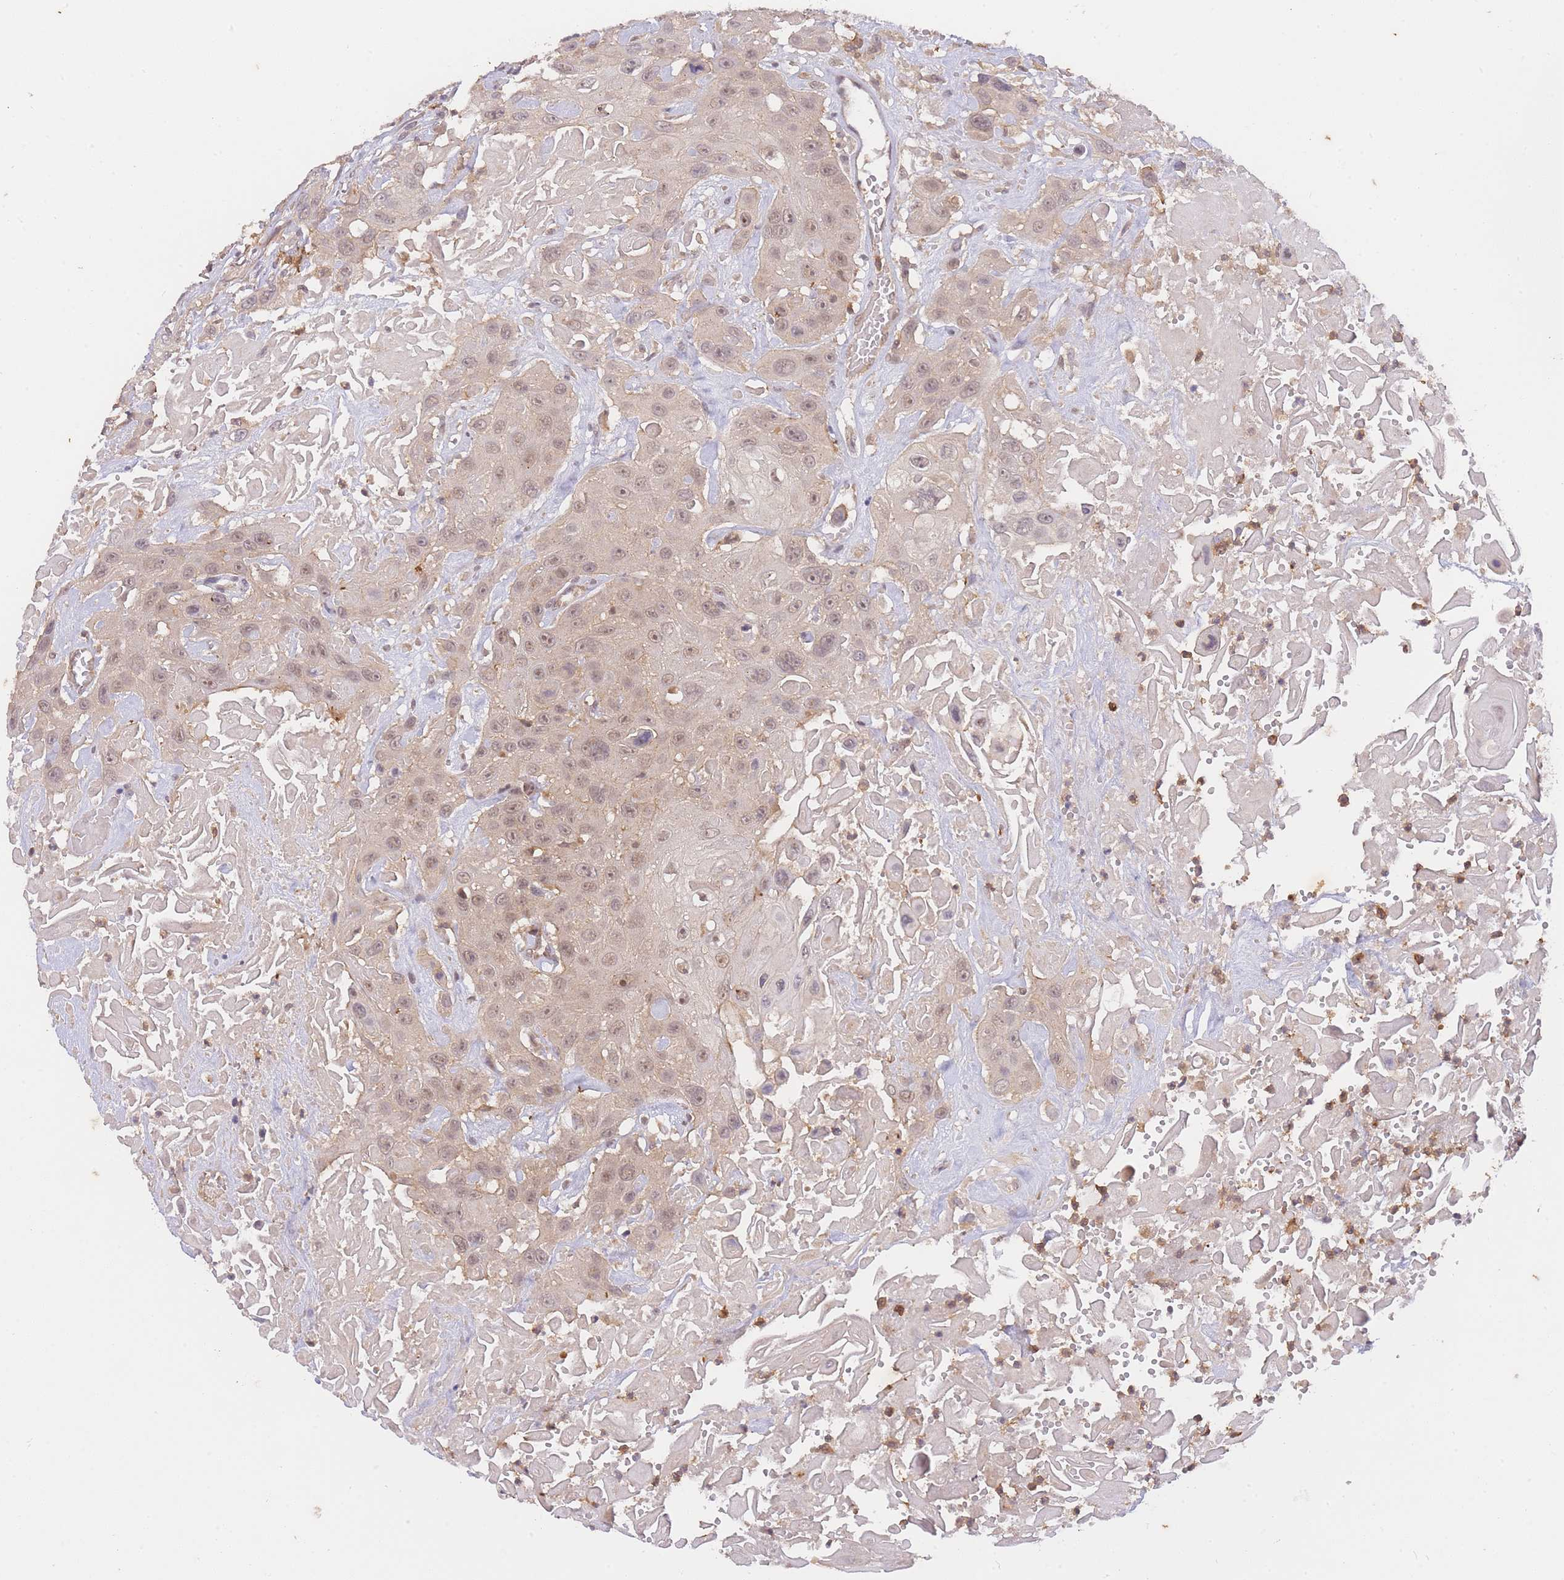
{"staining": {"intensity": "weak", "quantity": "25%-75%", "location": "nuclear"}, "tissue": "head and neck cancer", "cell_type": "Tumor cells", "image_type": "cancer", "snomed": [{"axis": "morphology", "description": "Squamous cell carcinoma, NOS"}, {"axis": "topography", "description": "Head-Neck"}], "caption": "A histopathology image showing weak nuclear positivity in about 25%-75% of tumor cells in squamous cell carcinoma (head and neck), as visualized by brown immunohistochemical staining.", "gene": "ST8SIA4", "patient": {"sex": "male", "age": 81}}